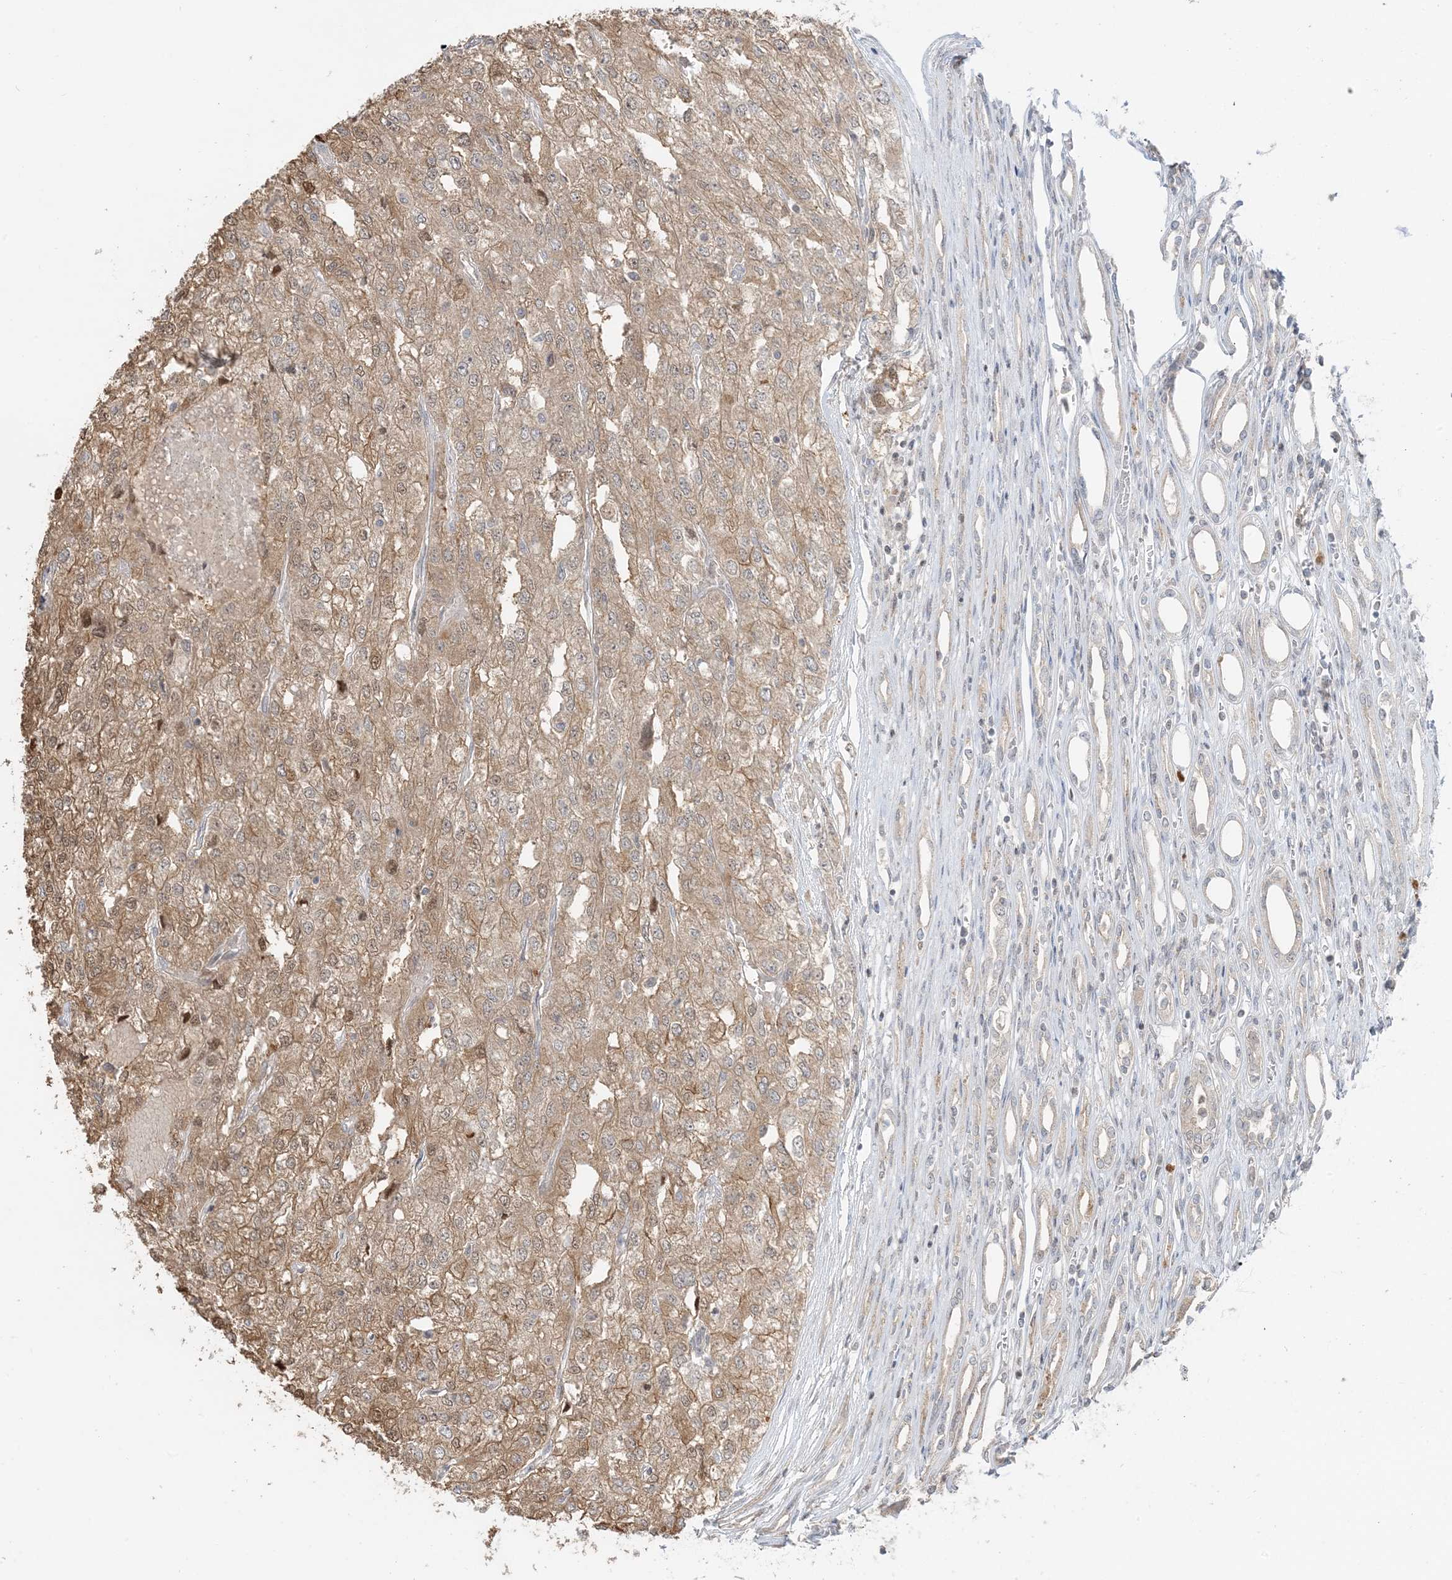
{"staining": {"intensity": "moderate", "quantity": ">75%", "location": "cytoplasmic/membranous,nuclear"}, "tissue": "renal cancer", "cell_type": "Tumor cells", "image_type": "cancer", "snomed": [{"axis": "morphology", "description": "Adenocarcinoma, NOS"}, {"axis": "topography", "description": "Kidney"}], "caption": "Tumor cells display moderate cytoplasmic/membranous and nuclear positivity in approximately >75% of cells in renal adenocarcinoma.", "gene": "PRRT3", "patient": {"sex": "female", "age": 54}}